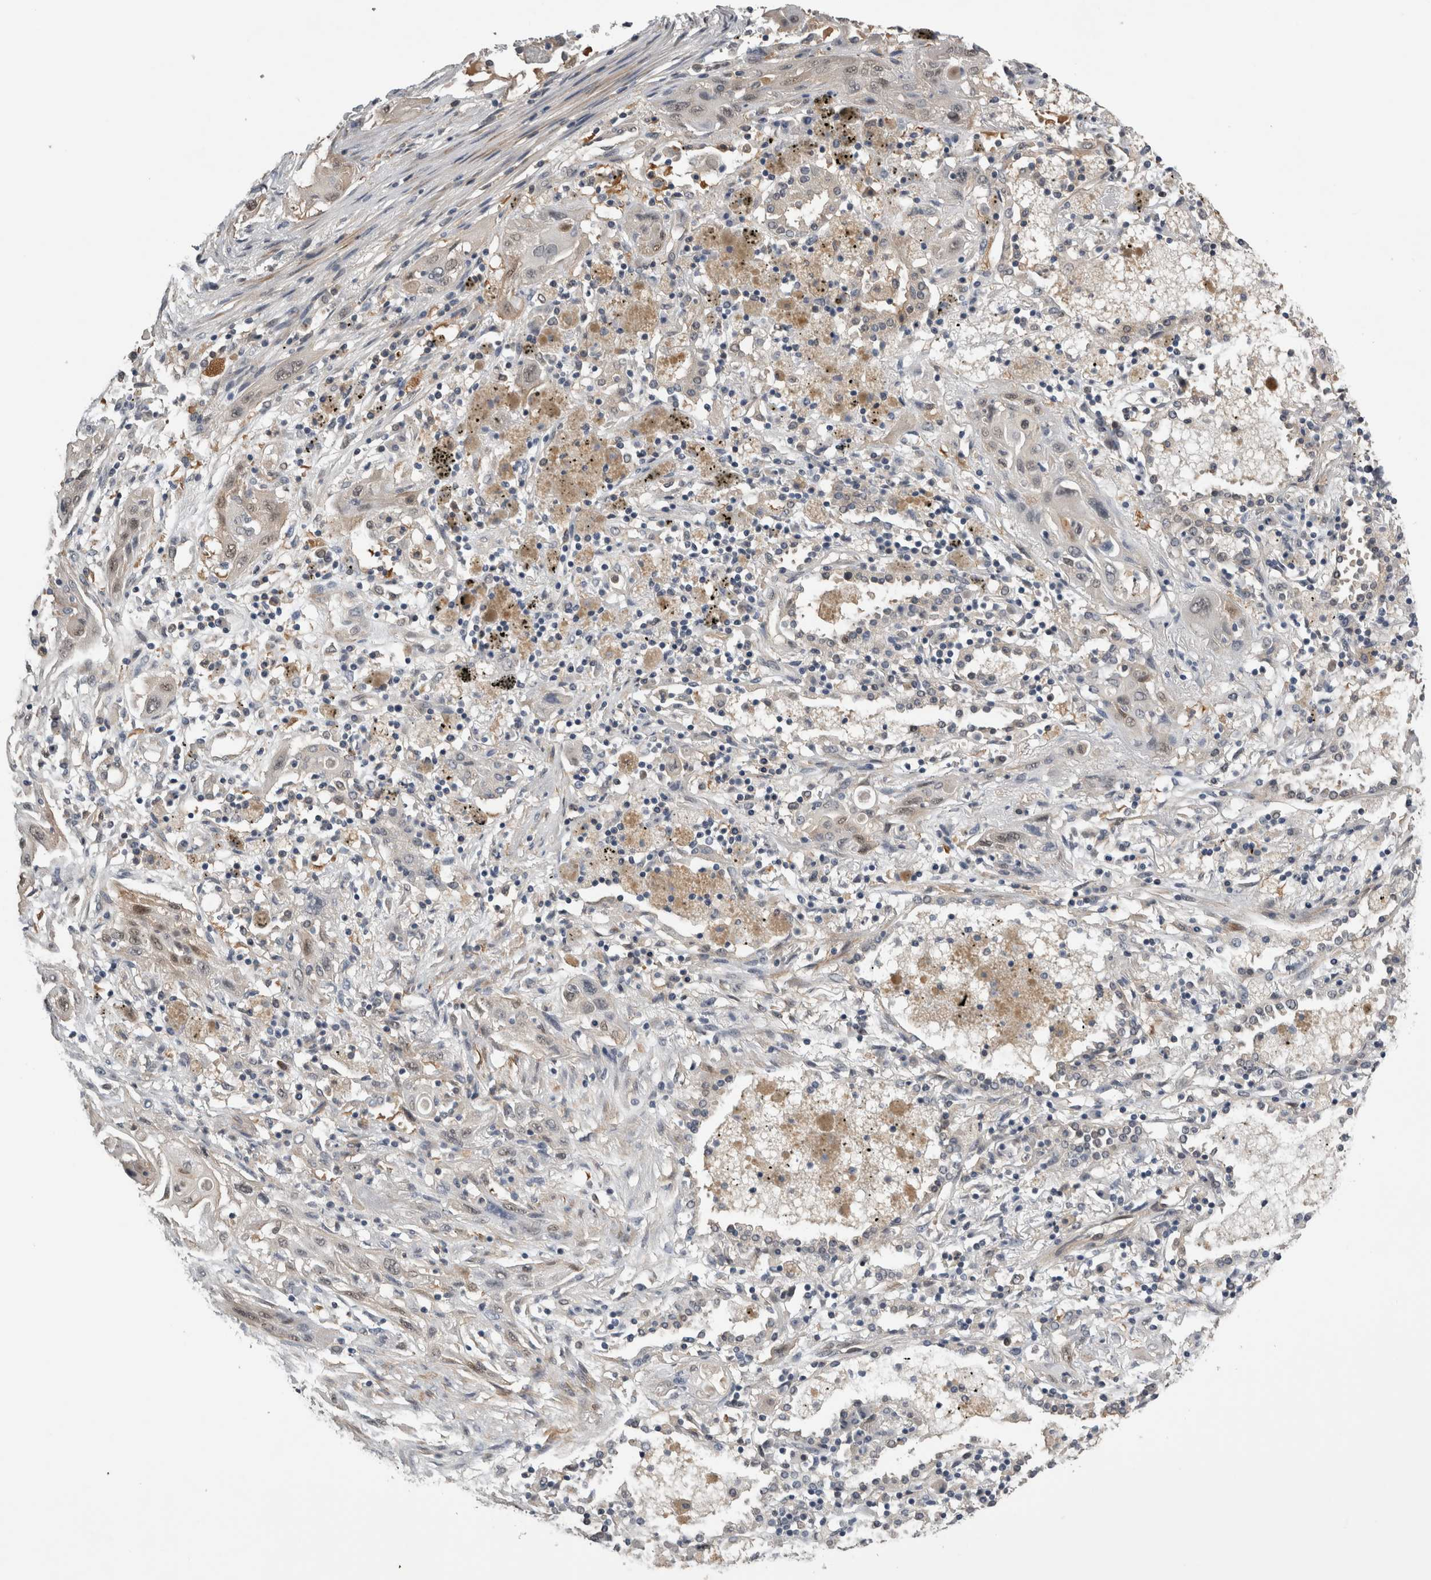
{"staining": {"intensity": "weak", "quantity": "<25%", "location": "nuclear"}, "tissue": "lung cancer", "cell_type": "Tumor cells", "image_type": "cancer", "snomed": [{"axis": "morphology", "description": "Squamous cell carcinoma, NOS"}, {"axis": "topography", "description": "Lung"}], "caption": "Tumor cells are negative for brown protein staining in lung cancer (squamous cell carcinoma).", "gene": "NAPRT", "patient": {"sex": "female", "age": 47}}